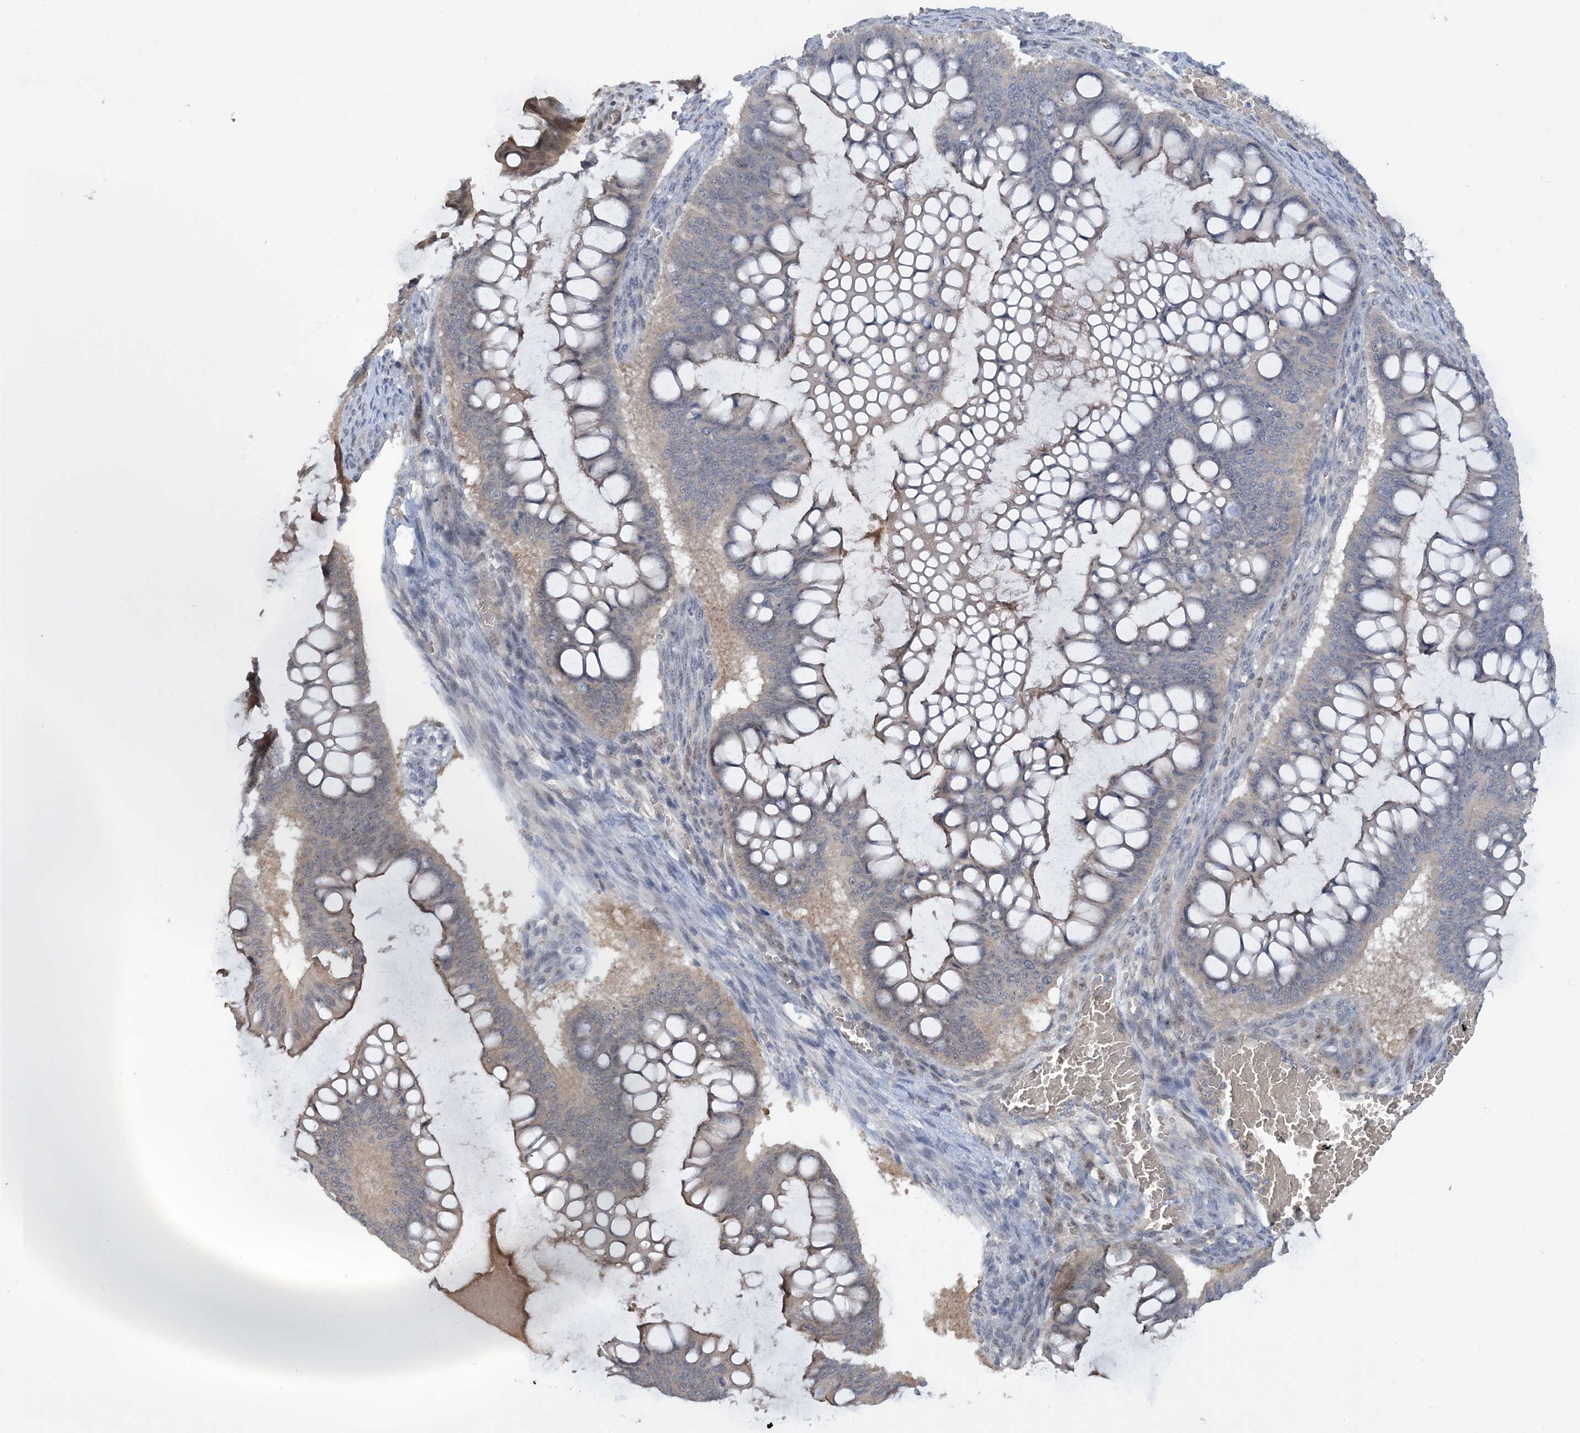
{"staining": {"intensity": "weak", "quantity": "<25%", "location": "cytoplasmic/membranous"}, "tissue": "ovarian cancer", "cell_type": "Tumor cells", "image_type": "cancer", "snomed": [{"axis": "morphology", "description": "Cystadenocarcinoma, mucinous, NOS"}, {"axis": "topography", "description": "Ovary"}], "caption": "This is a micrograph of immunohistochemistry (IHC) staining of ovarian mucinous cystadenocarcinoma, which shows no positivity in tumor cells. (DAB immunohistochemistry, high magnification).", "gene": "UBE2E1", "patient": {"sex": "female", "age": 73}}